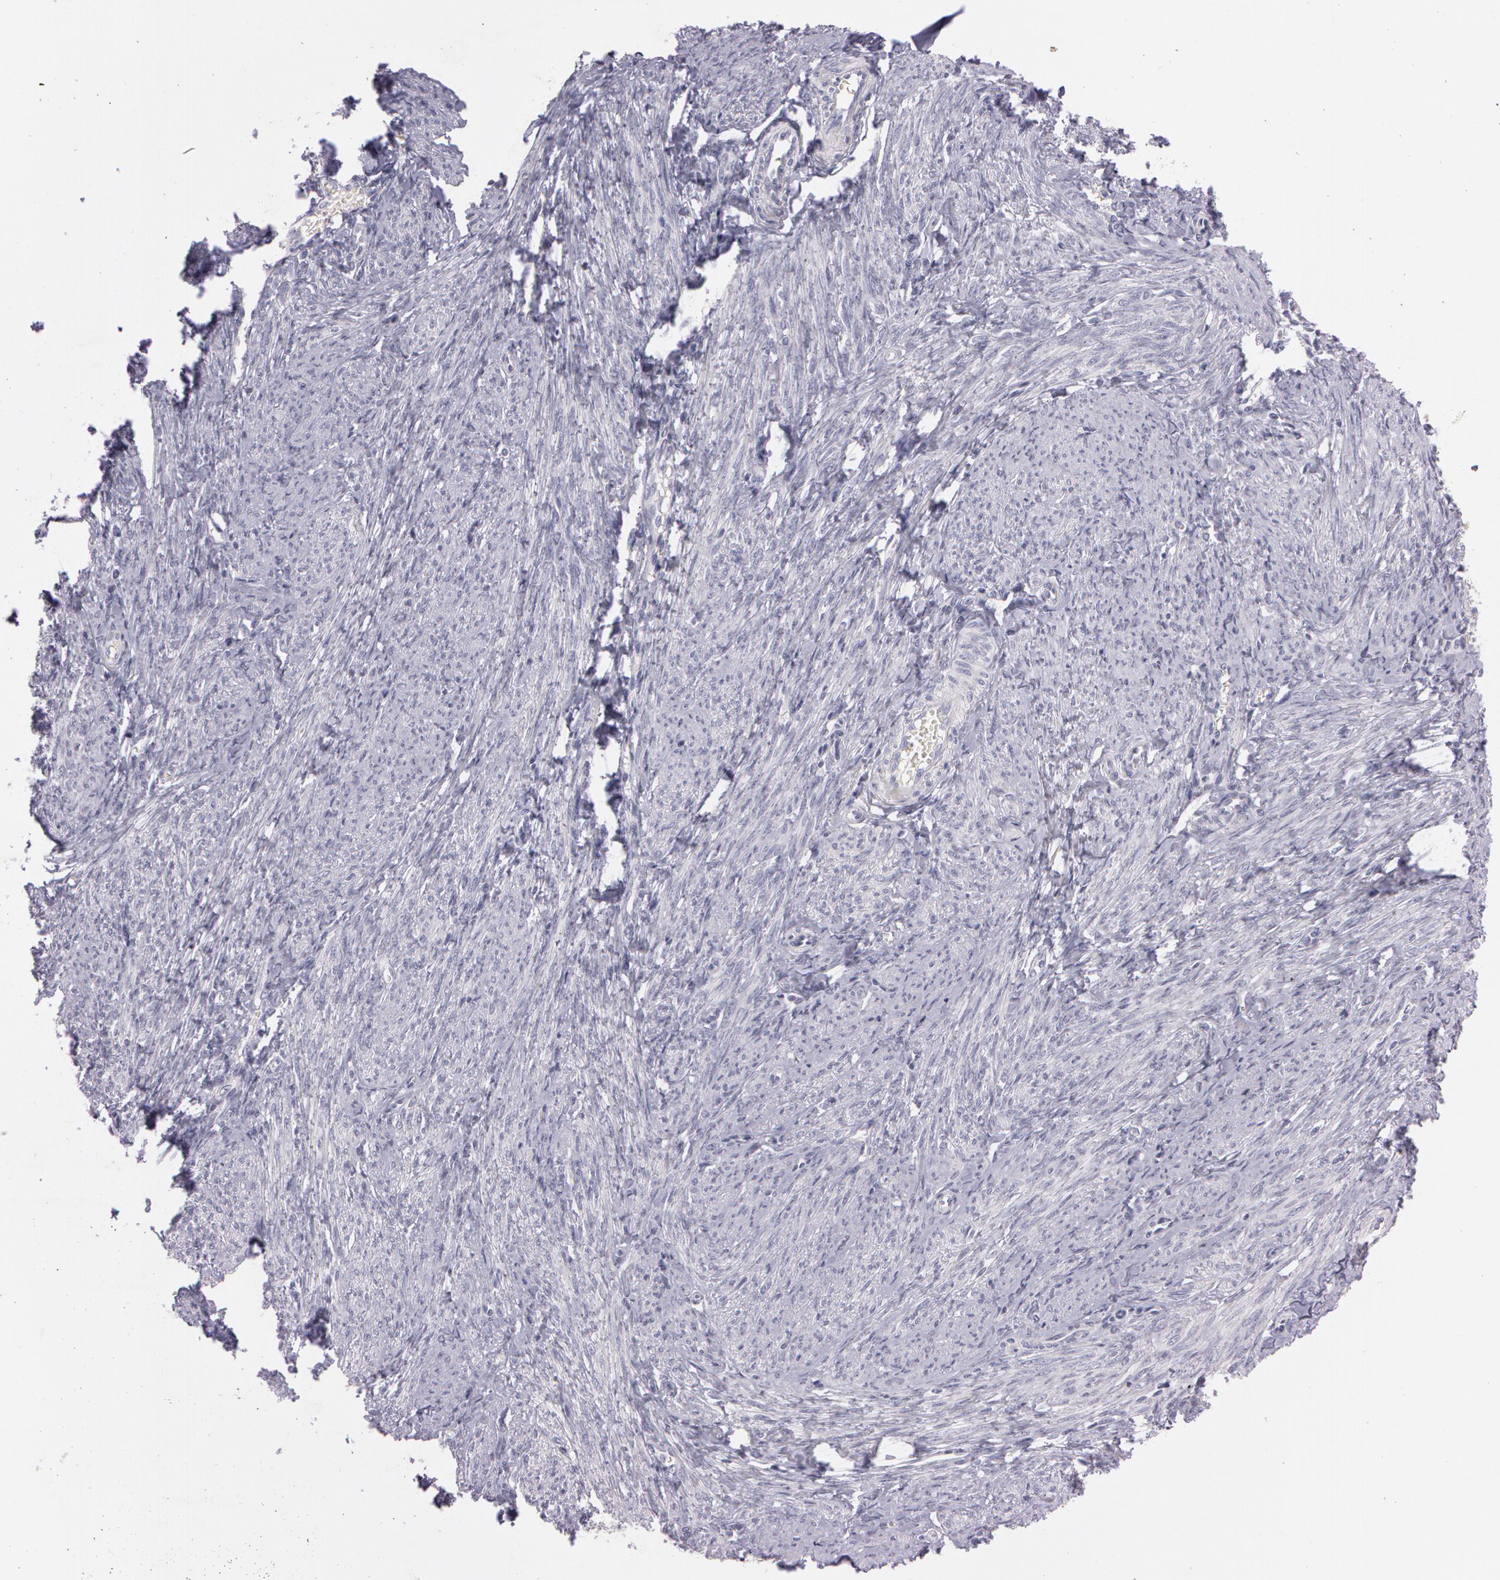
{"staining": {"intensity": "negative", "quantity": "none", "location": "none"}, "tissue": "smooth muscle", "cell_type": "Smooth muscle cells", "image_type": "normal", "snomed": [{"axis": "morphology", "description": "Normal tissue, NOS"}, {"axis": "topography", "description": "Smooth muscle"}, {"axis": "topography", "description": "Cervix"}], "caption": "DAB immunohistochemical staining of benign smooth muscle displays no significant positivity in smooth muscle cells.", "gene": "MXRA5", "patient": {"sex": "female", "age": 70}}